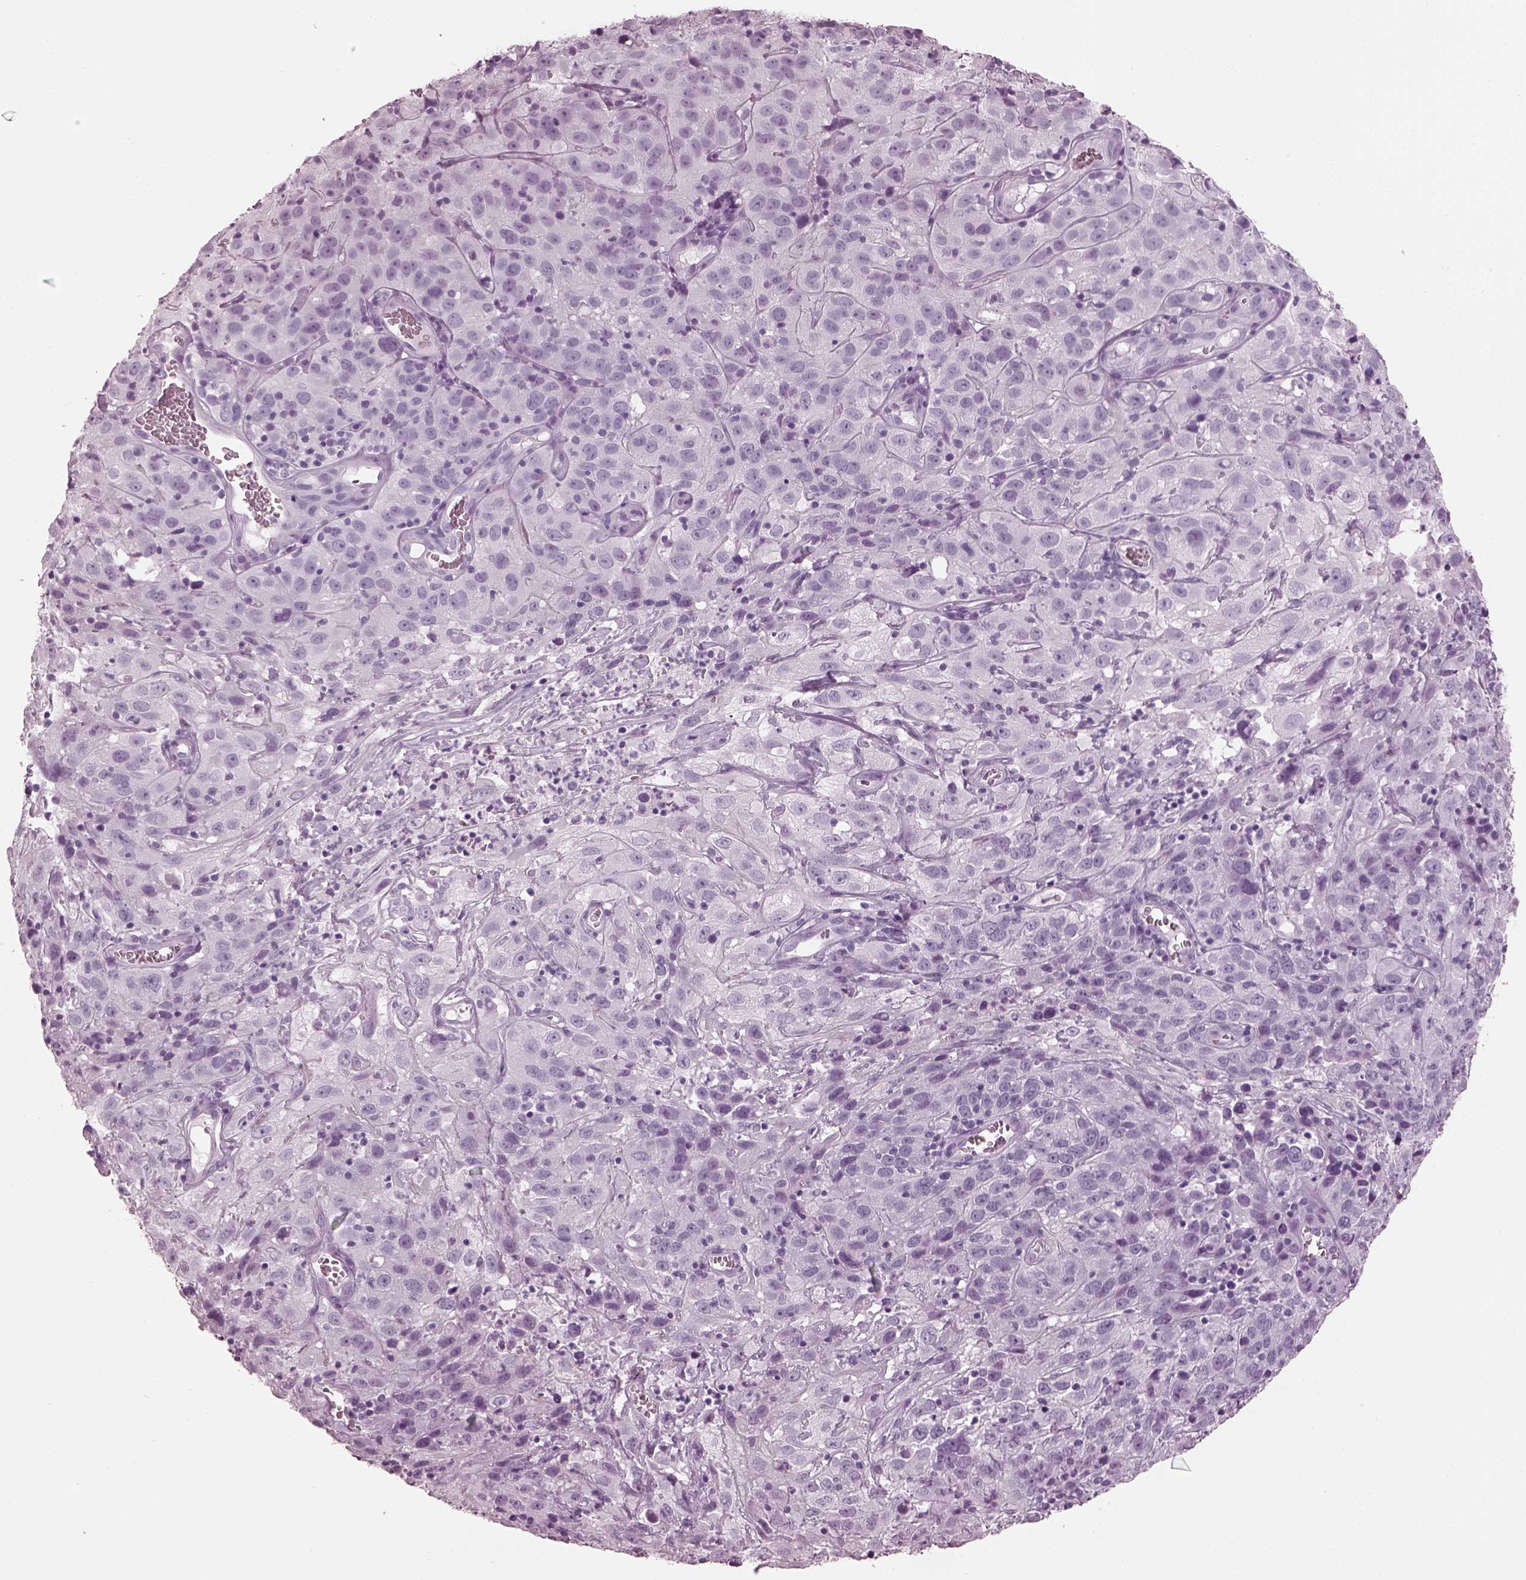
{"staining": {"intensity": "negative", "quantity": "none", "location": "none"}, "tissue": "cervical cancer", "cell_type": "Tumor cells", "image_type": "cancer", "snomed": [{"axis": "morphology", "description": "Squamous cell carcinoma, NOS"}, {"axis": "topography", "description": "Cervix"}], "caption": "Cervical squamous cell carcinoma was stained to show a protein in brown. There is no significant expression in tumor cells.", "gene": "TCHHL1", "patient": {"sex": "female", "age": 32}}